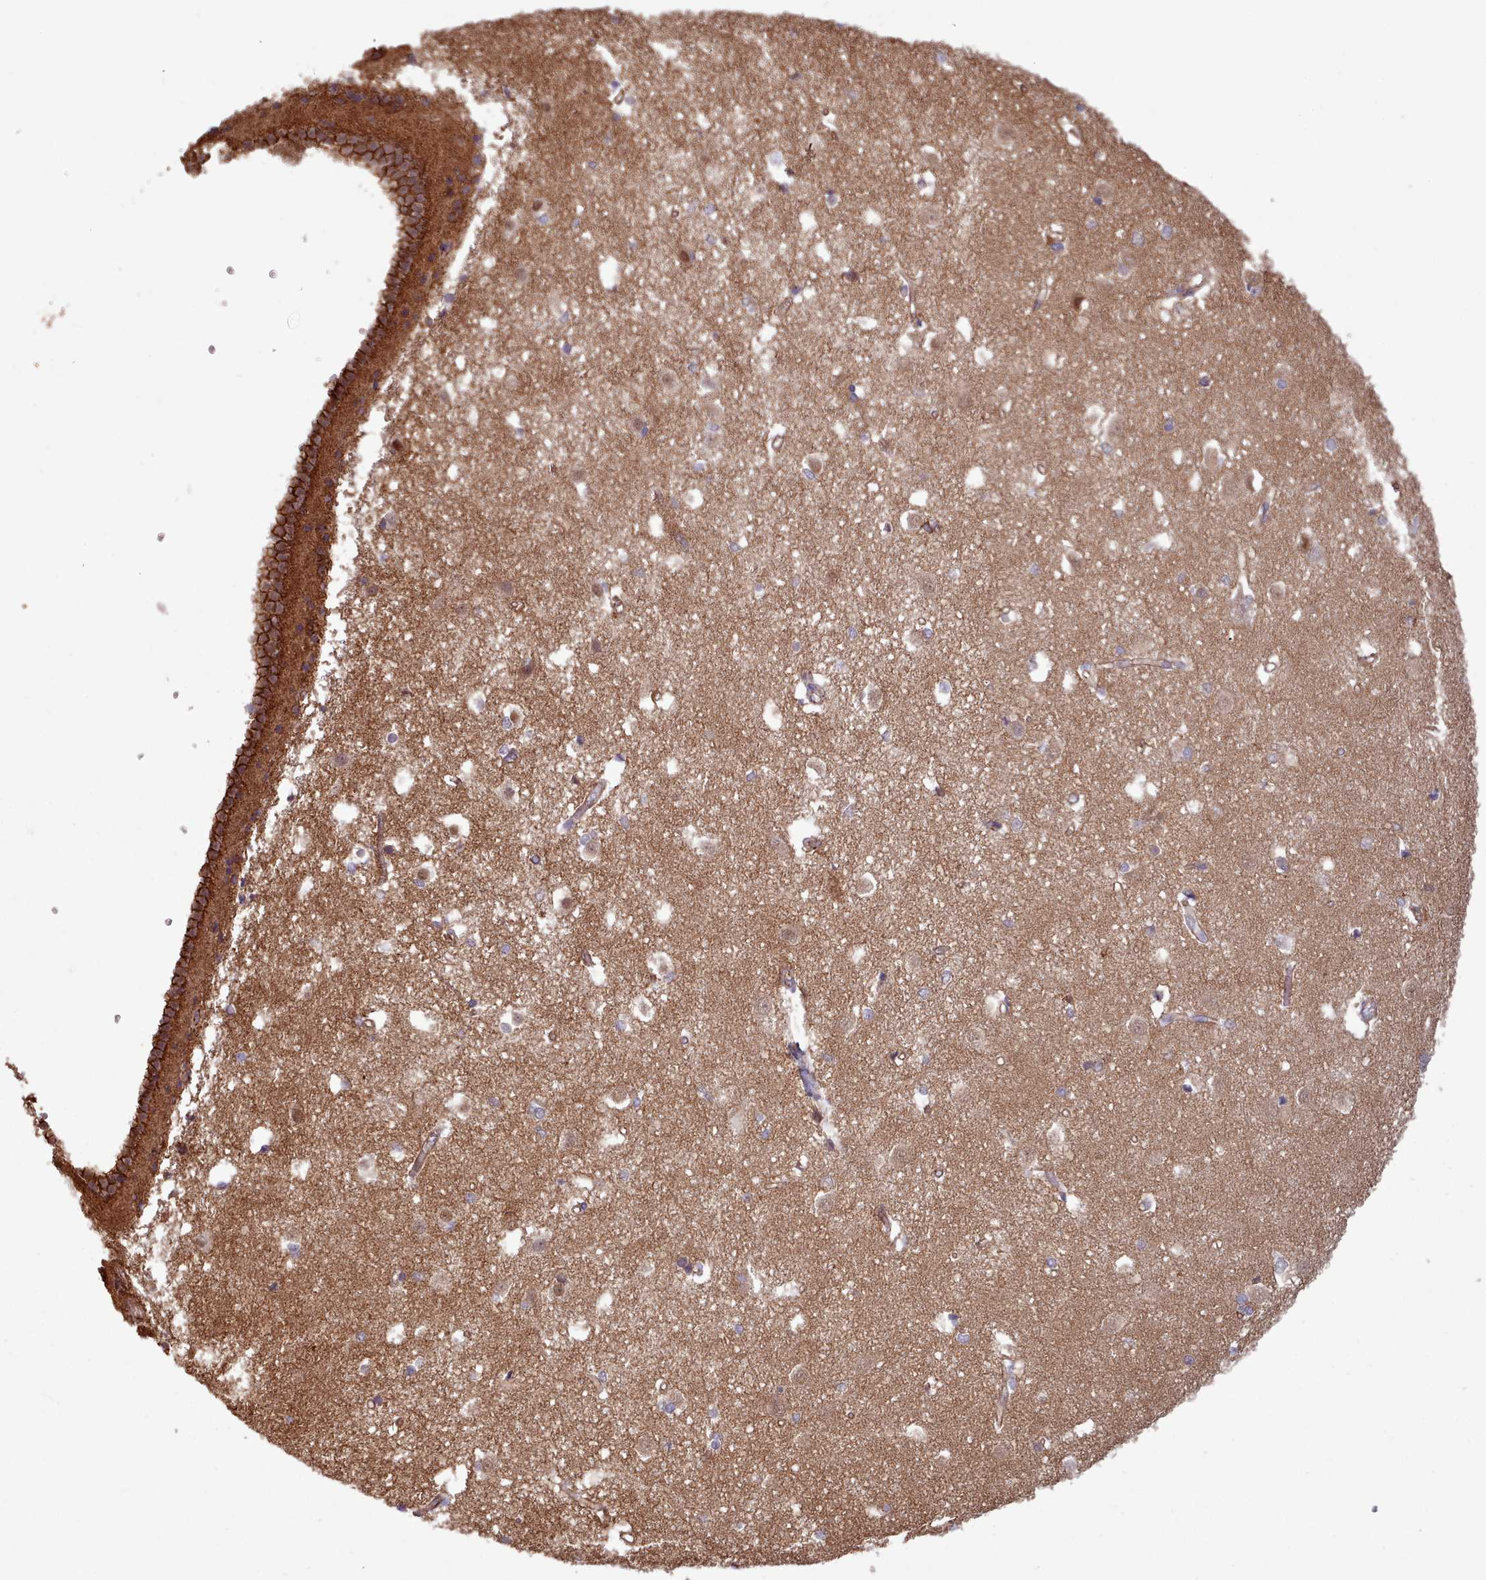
{"staining": {"intensity": "weak", "quantity": "<25%", "location": "cytoplasmic/membranous"}, "tissue": "caudate", "cell_type": "Glial cells", "image_type": "normal", "snomed": [{"axis": "morphology", "description": "Normal tissue, NOS"}, {"axis": "topography", "description": "Lateral ventricle wall"}], "caption": "IHC of unremarkable human caudate displays no expression in glial cells.", "gene": "MRPL46", "patient": {"sex": "male", "age": 37}}